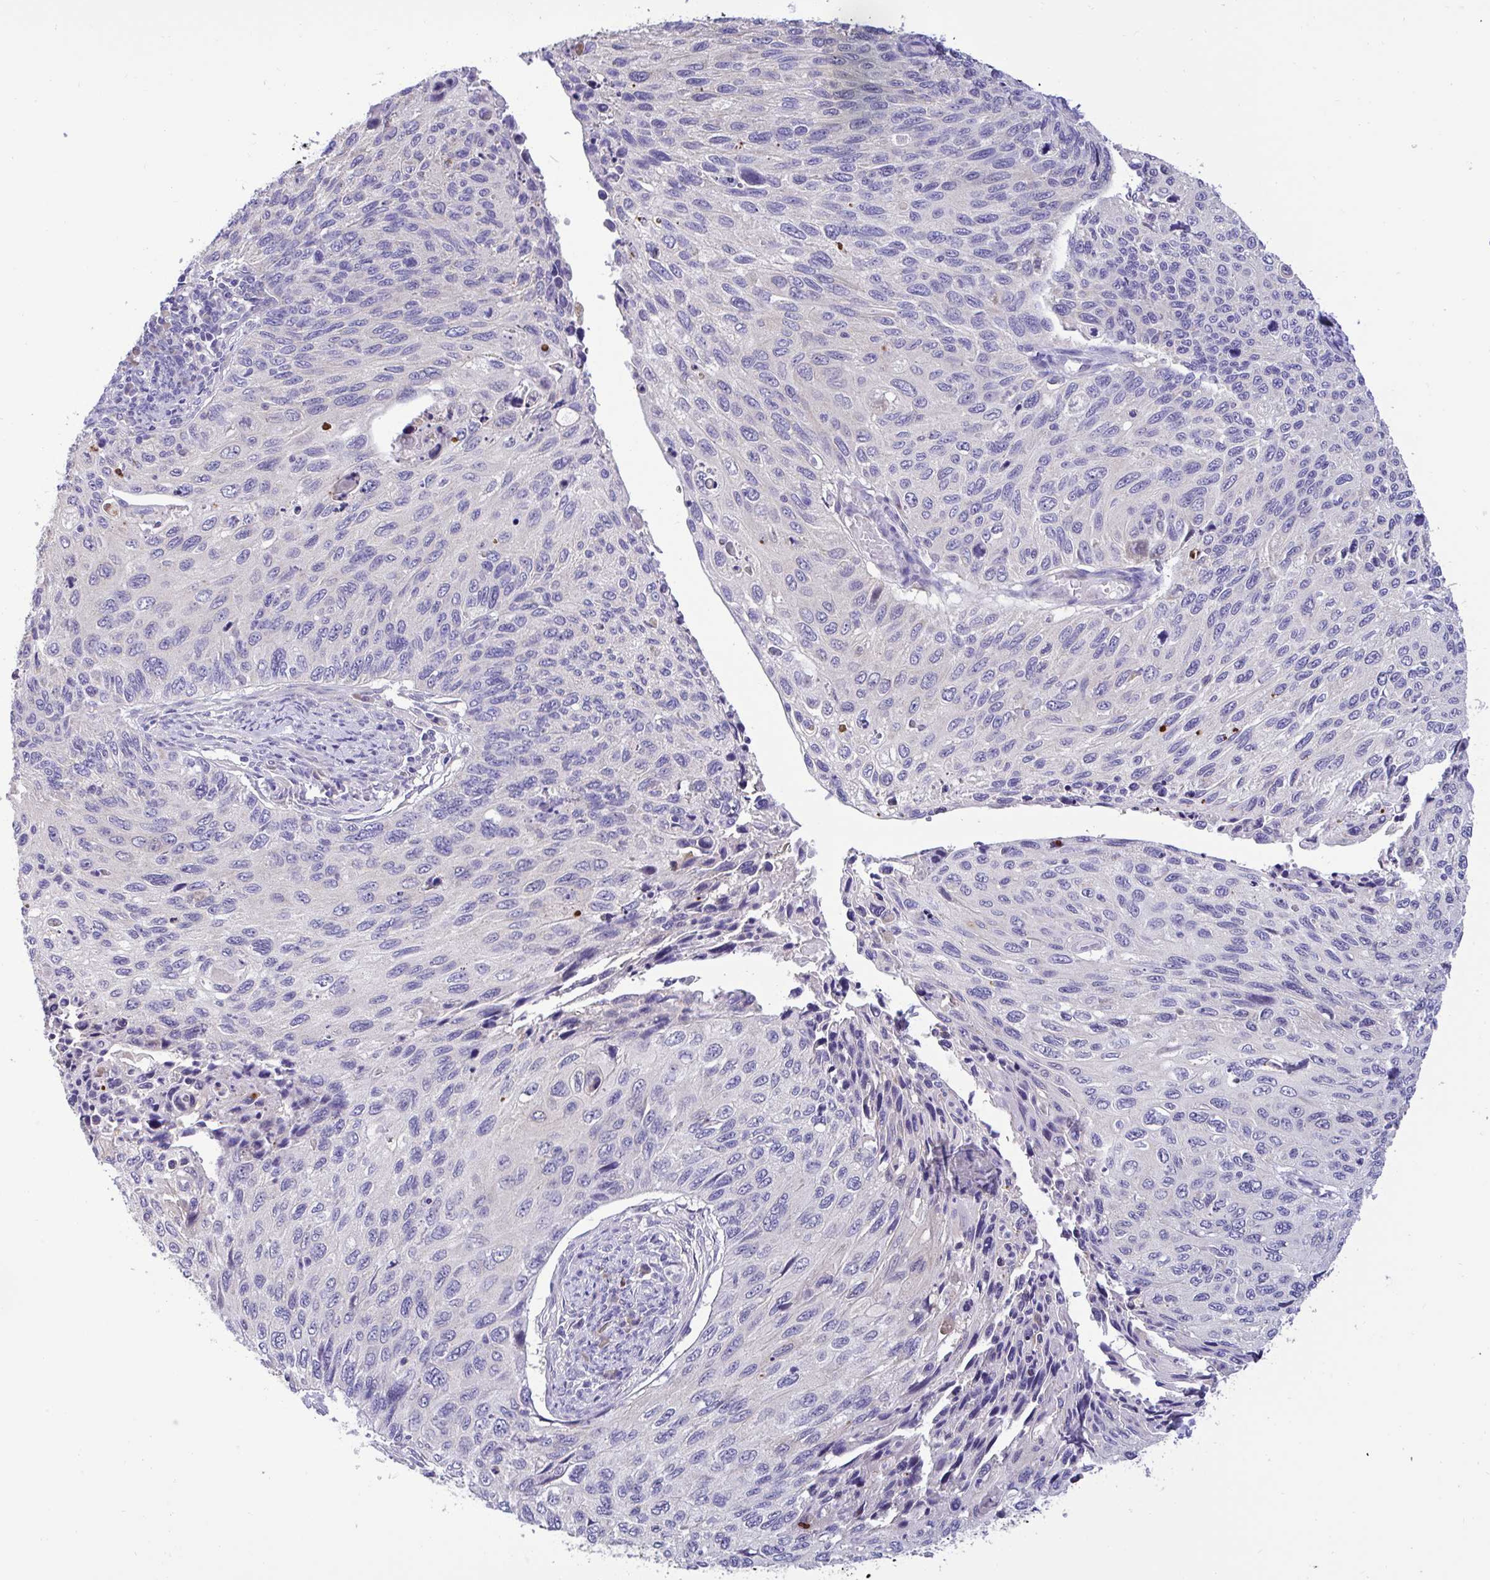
{"staining": {"intensity": "negative", "quantity": "none", "location": "none"}, "tissue": "cervical cancer", "cell_type": "Tumor cells", "image_type": "cancer", "snomed": [{"axis": "morphology", "description": "Squamous cell carcinoma, NOS"}, {"axis": "topography", "description": "Cervix"}], "caption": "A micrograph of squamous cell carcinoma (cervical) stained for a protein reveals no brown staining in tumor cells.", "gene": "ST8SIA2", "patient": {"sex": "female", "age": 70}}